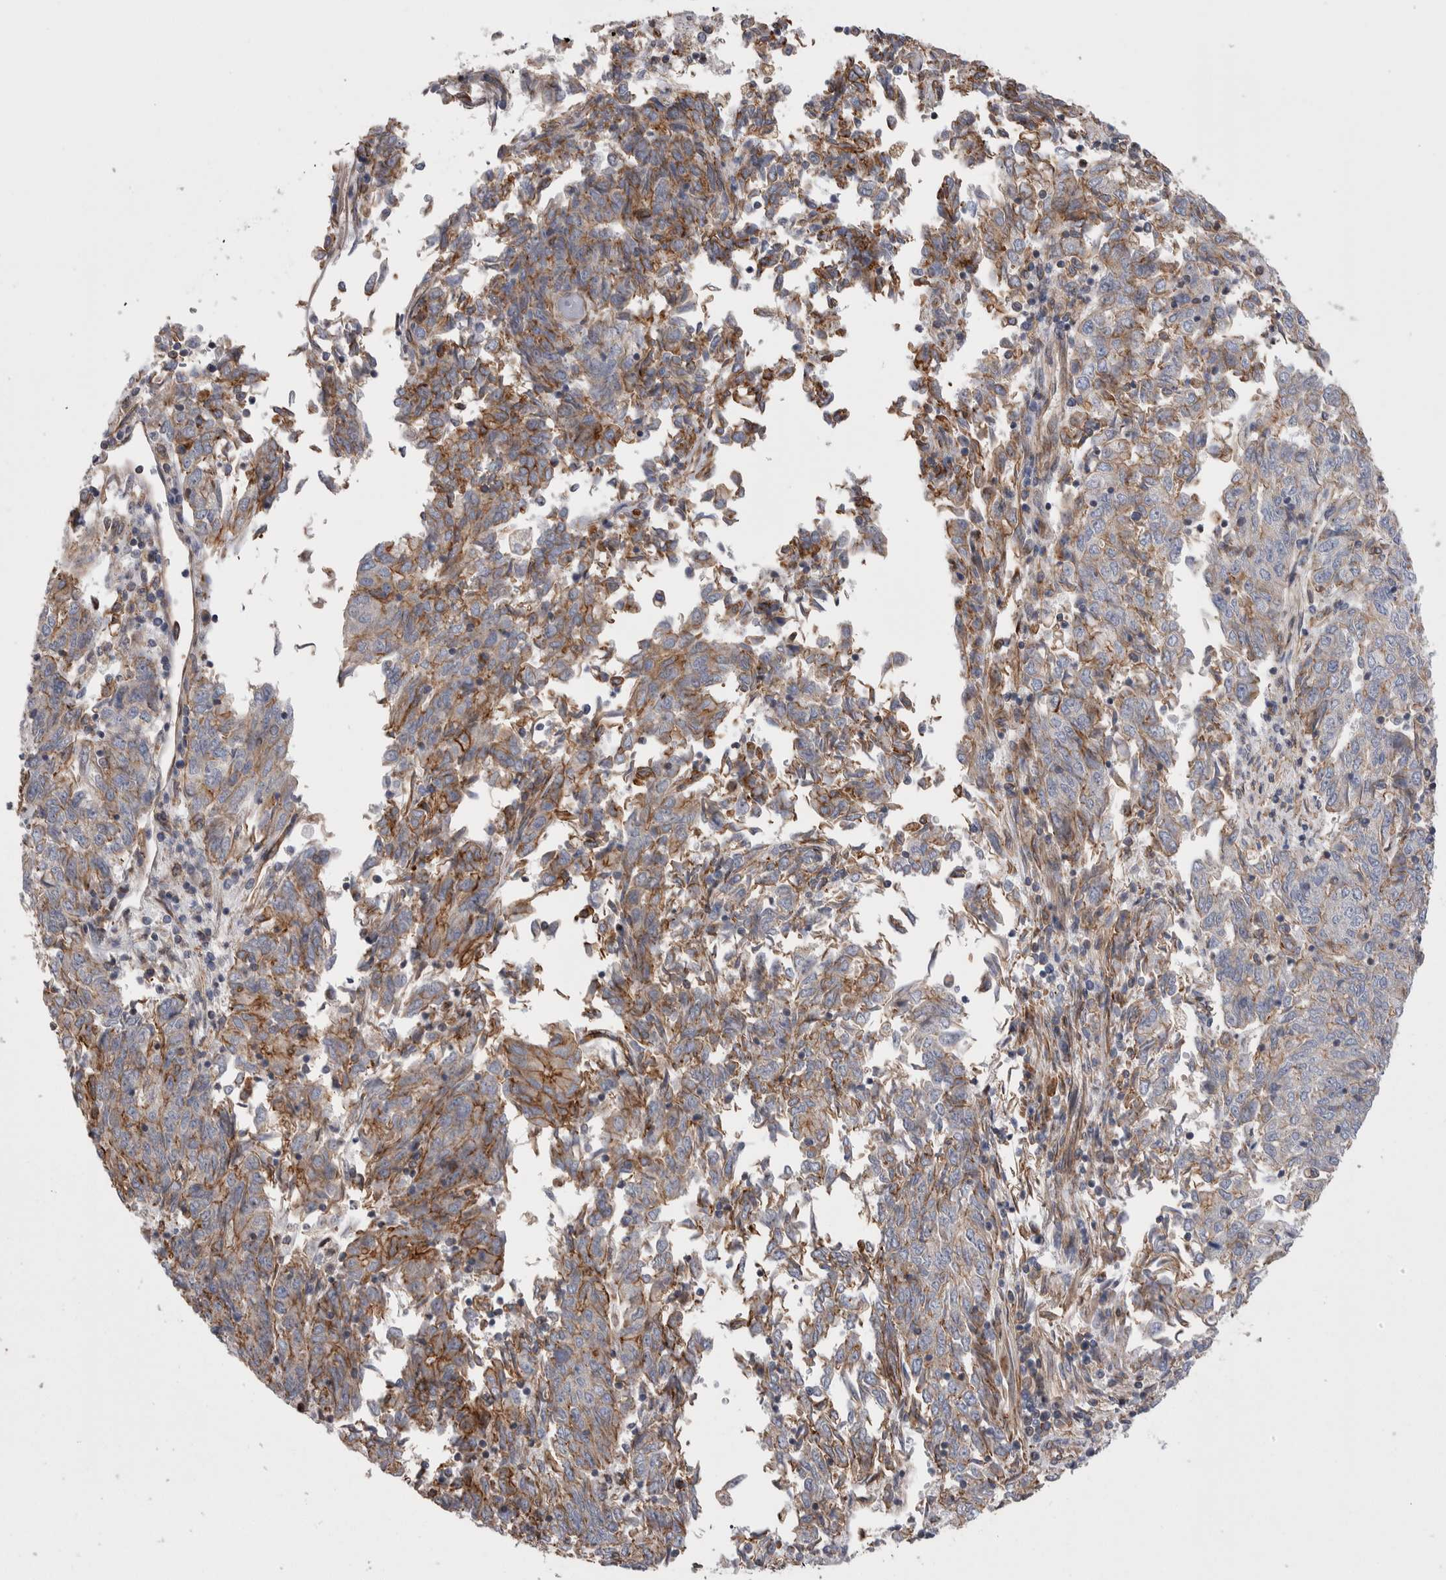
{"staining": {"intensity": "moderate", "quantity": "25%-75%", "location": "cytoplasmic/membranous"}, "tissue": "endometrial cancer", "cell_type": "Tumor cells", "image_type": "cancer", "snomed": [{"axis": "morphology", "description": "Adenocarcinoma, NOS"}, {"axis": "topography", "description": "Endometrium"}], "caption": "Adenocarcinoma (endometrial) tissue shows moderate cytoplasmic/membranous positivity in about 25%-75% of tumor cells", "gene": "KIF12", "patient": {"sex": "female", "age": 80}}